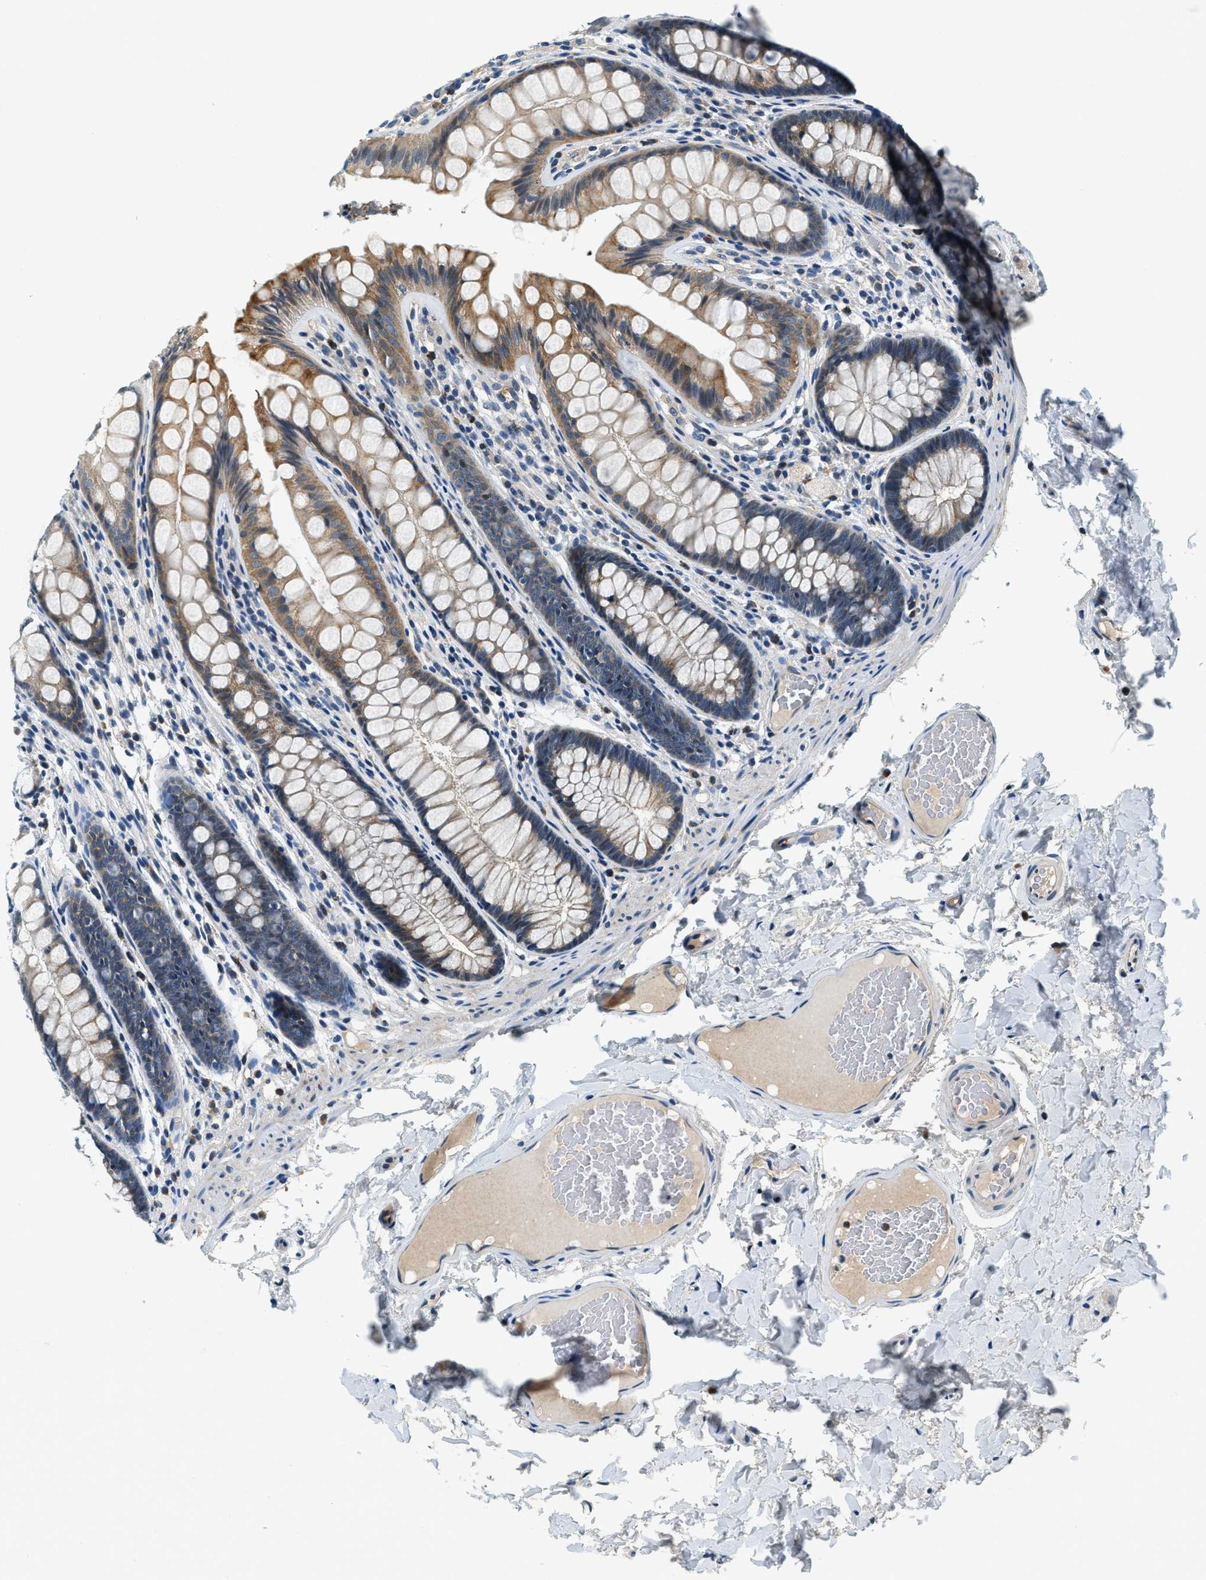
{"staining": {"intensity": "negative", "quantity": "none", "location": "none"}, "tissue": "colon", "cell_type": "Endothelial cells", "image_type": "normal", "snomed": [{"axis": "morphology", "description": "Normal tissue, NOS"}, {"axis": "topography", "description": "Colon"}], "caption": "The micrograph reveals no significant staining in endothelial cells of colon. Brightfield microscopy of immunohistochemistry stained with DAB (3,3'-diaminobenzidine) (brown) and hematoxylin (blue), captured at high magnification.", "gene": "YAE1", "patient": {"sex": "female", "age": 56}}